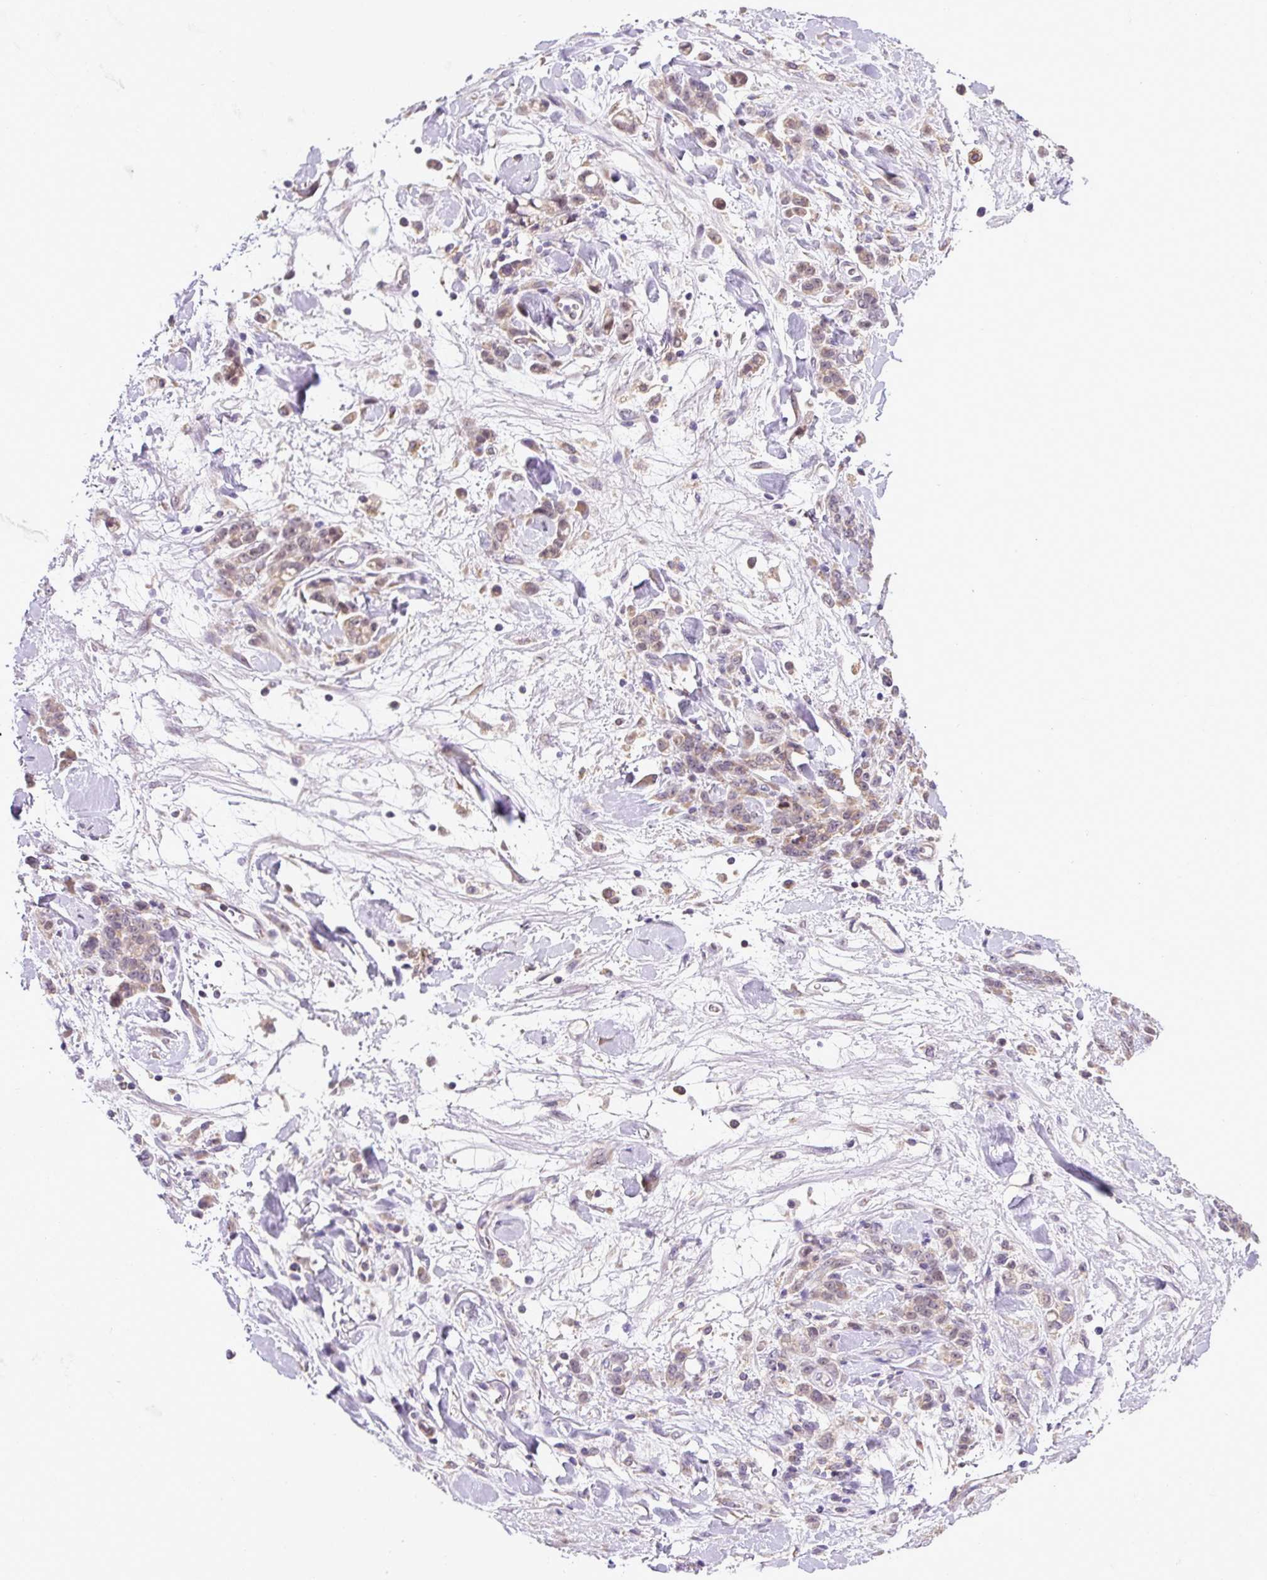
{"staining": {"intensity": "moderate", "quantity": ">75%", "location": "cytoplasmic/membranous"}, "tissue": "stomach cancer", "cell_type": "Tumor cells", "image_type": "cancer", "snomed": [{"axis": "morphology", "description": "Normal tissue, NOS"}, {"axis": "morphology", "description": "Adenocarcinoma, NOS"}, {"axis": "topography", "description": "Stomach"}], "caption": "This image reveals IHC staining of stomach adenocarcinoma, with medium moderate cytoplasmic/membranous staining in about >75% of tumor cells.", "gene": "MFSD9", "patient": {"sex": "male", "age": 82}}